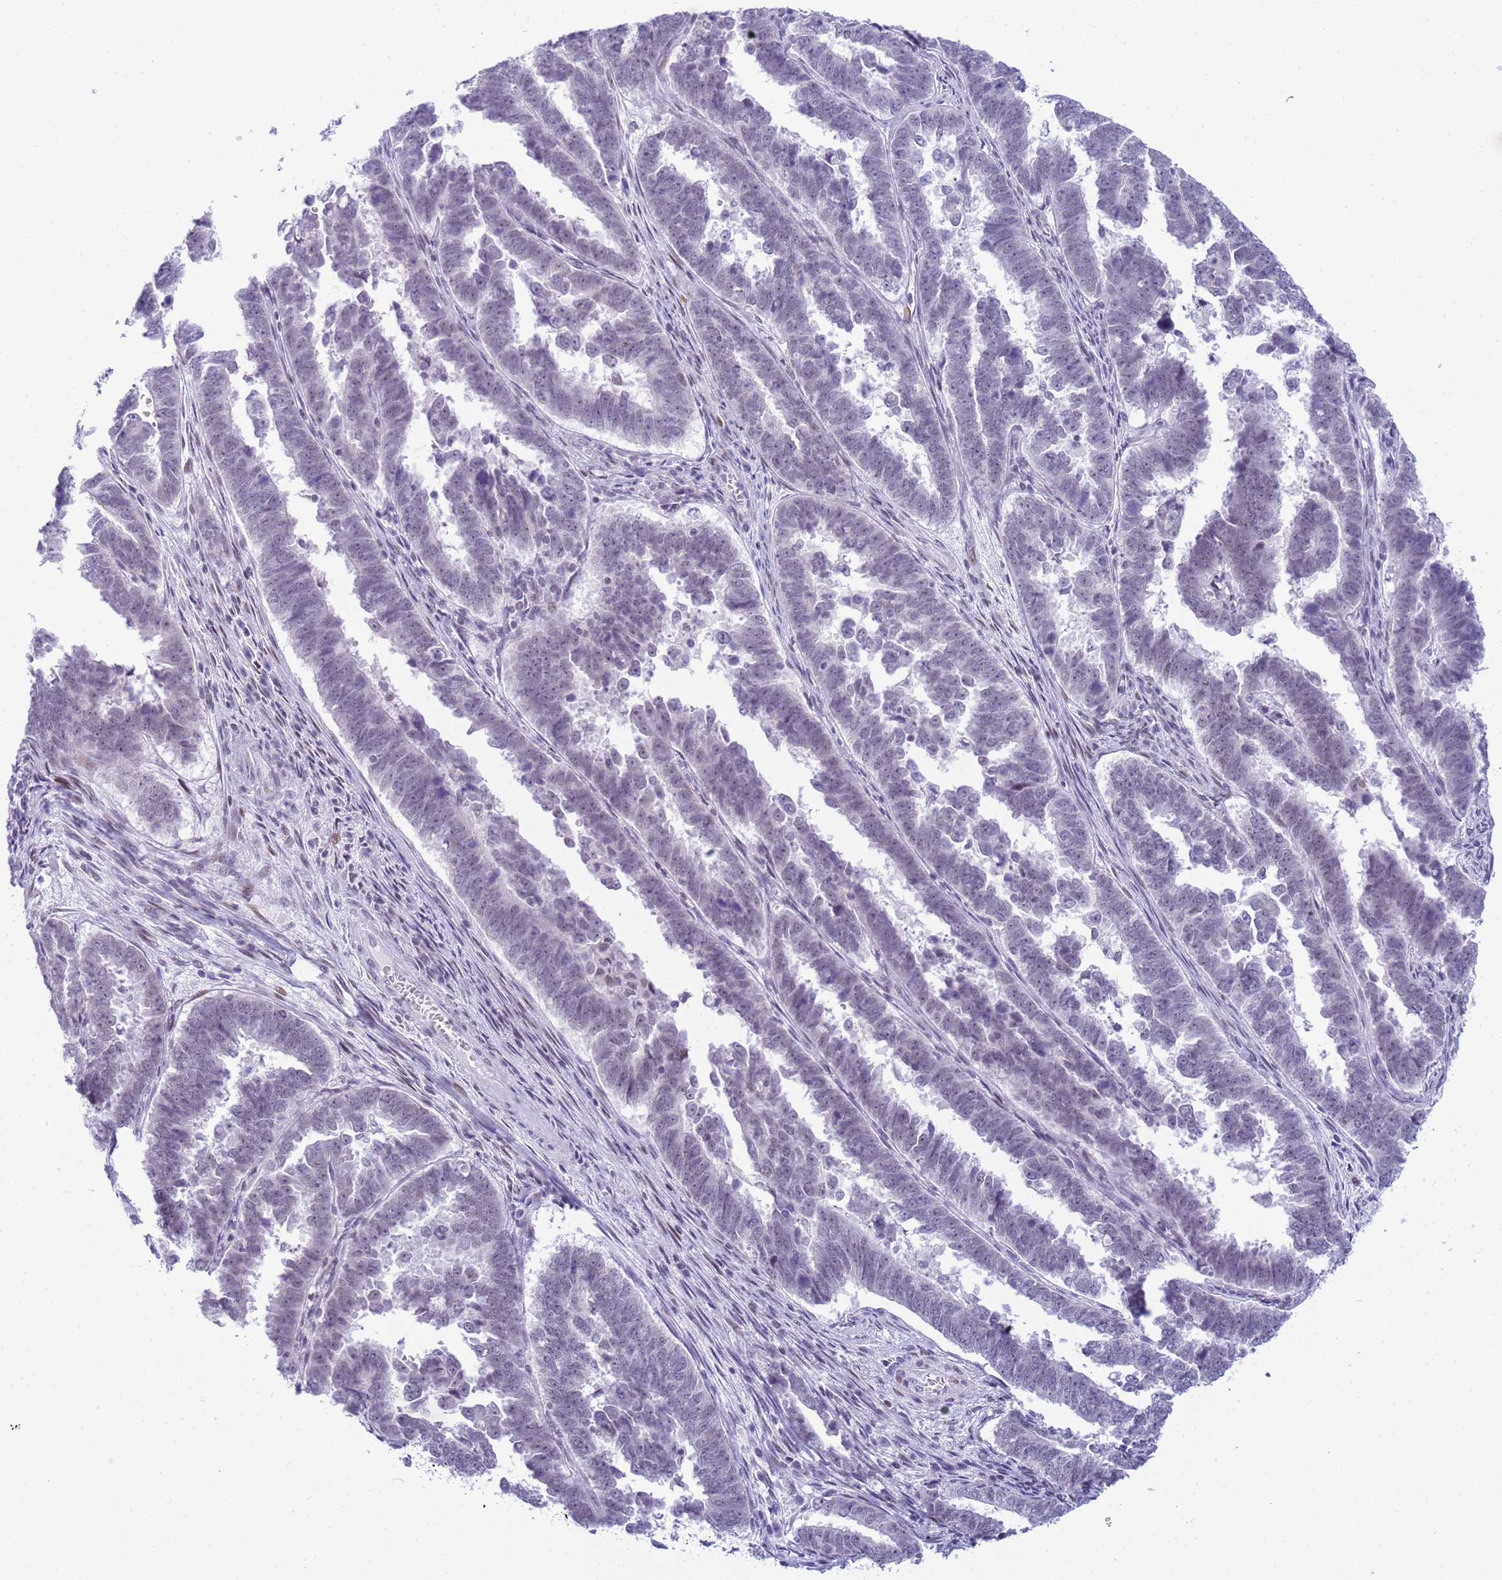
{"staining": {"intensity": "negative", "quantity": "none", "location": "none"}, "tissue": "endometrial cancer", "cell_type": "Tumor cells", "image_type": "cancer", "snomed": [{"axis": "morphology", "description": "Adenocarcinoma, NOS"}, {"axis": "topography", "description": "Endometrium"}], "caption": "Photomicrograph shows no protein expression in tumor cells of endometrial cancer tissue.", "gene": "SNX20", "patient": {"sex": "female", "age": 75}}